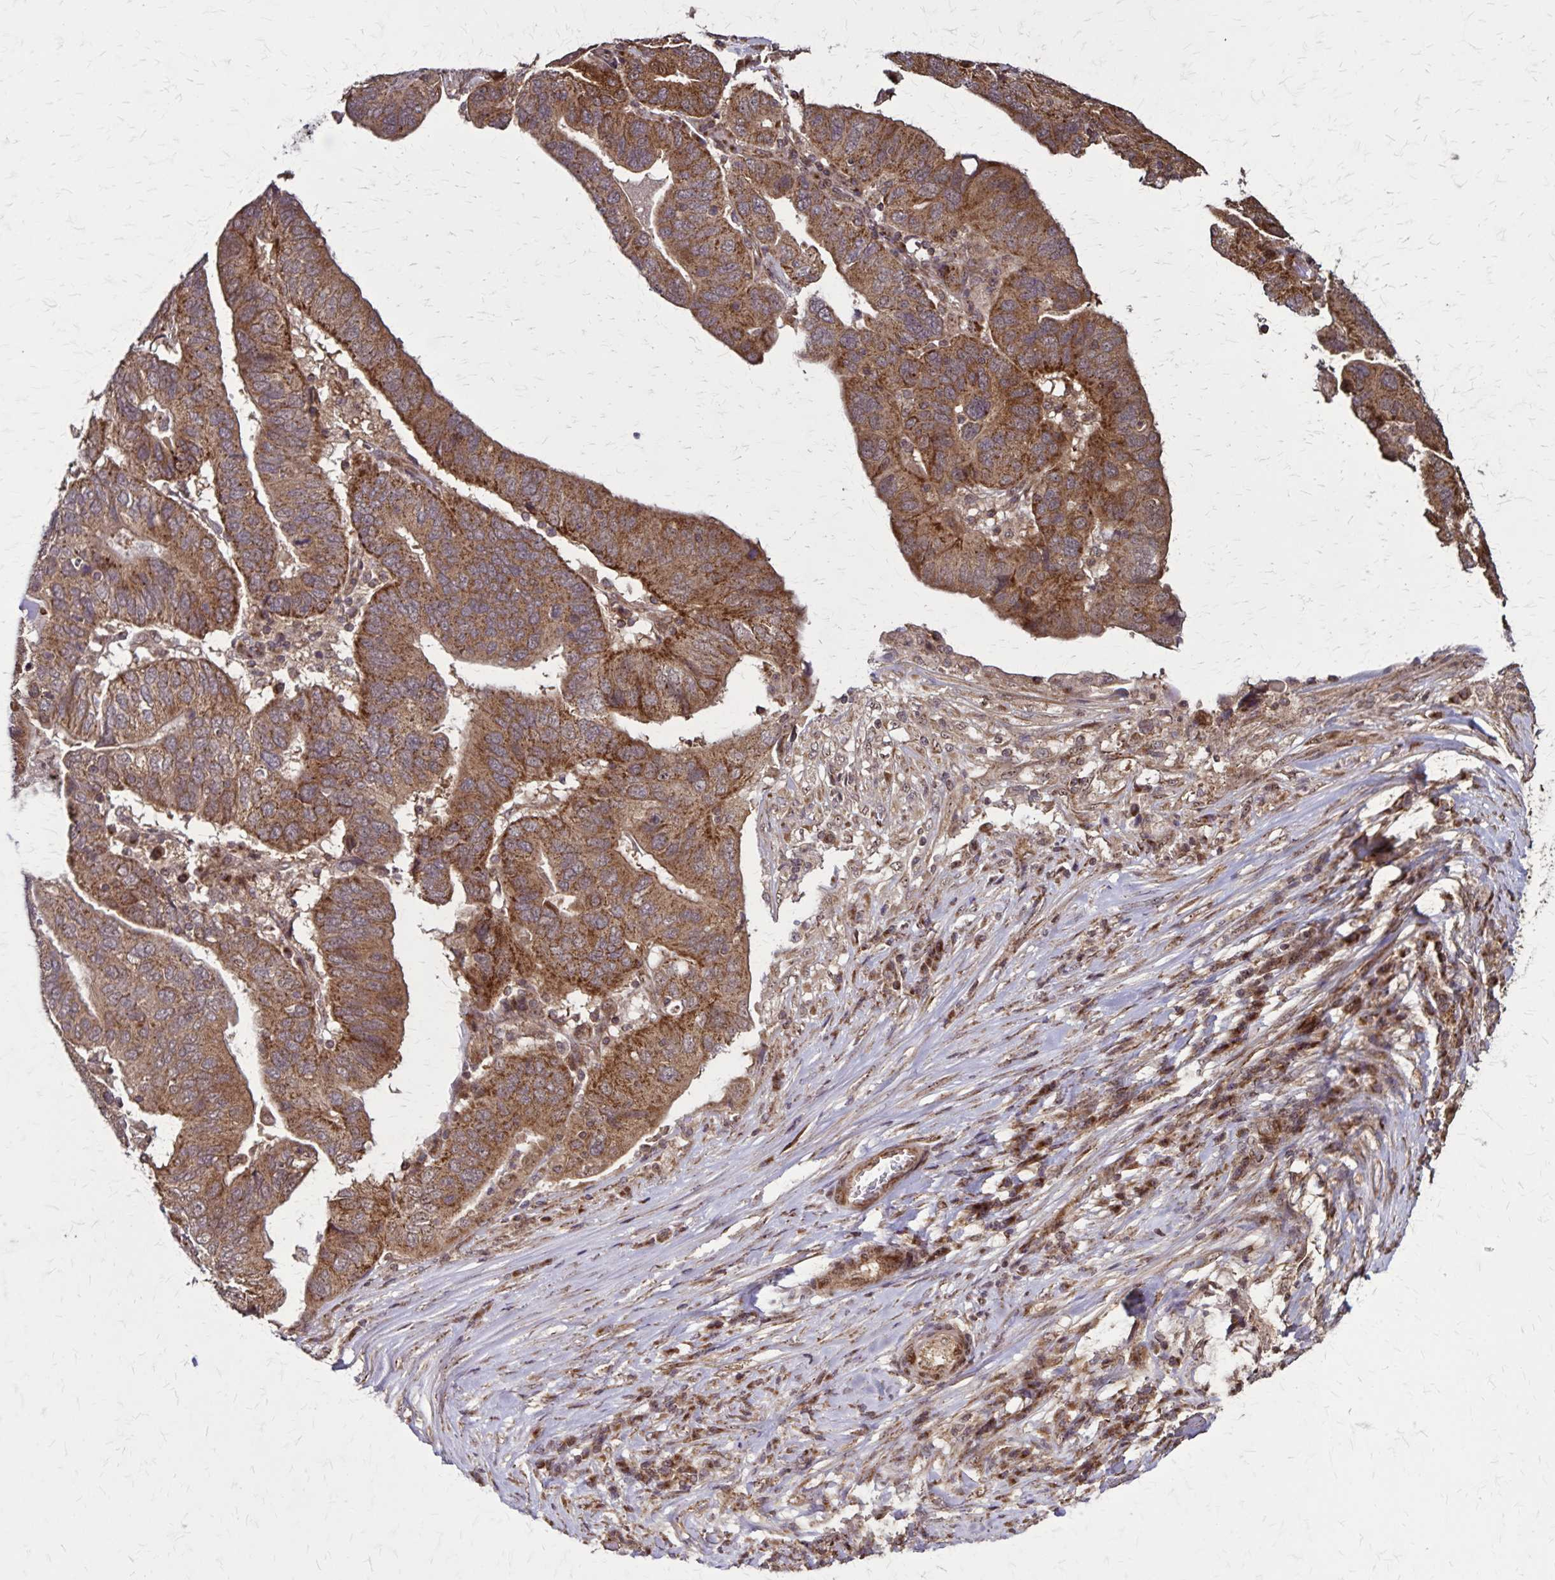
{"staining": {"intensity": "moderate", "quantity": ">75%", "location": "cytoplasmic/membranous"}, "tissue": "ovarian cancer", "cell_type": "Tumor cells", "image_type": "cancer", "snomed": [{"axis": "morphology", "description": "Cystadenocarcinoma, serous, NOS"}, {"axis": "topography", "description": "Ovary"}], "caption": "DAB immunohistochemical staining of human serous cystadenocarcinoma (ovarian) shows moderate cytoplasmic/membranous protein staining in about >75% of tumor cells. (DAB (3,3'-diaminobenzidine) = brown stain, brightfield microscopy at high magnification).", "gene": "NFS1", "patient": {"sex": "female", "age": 79}}